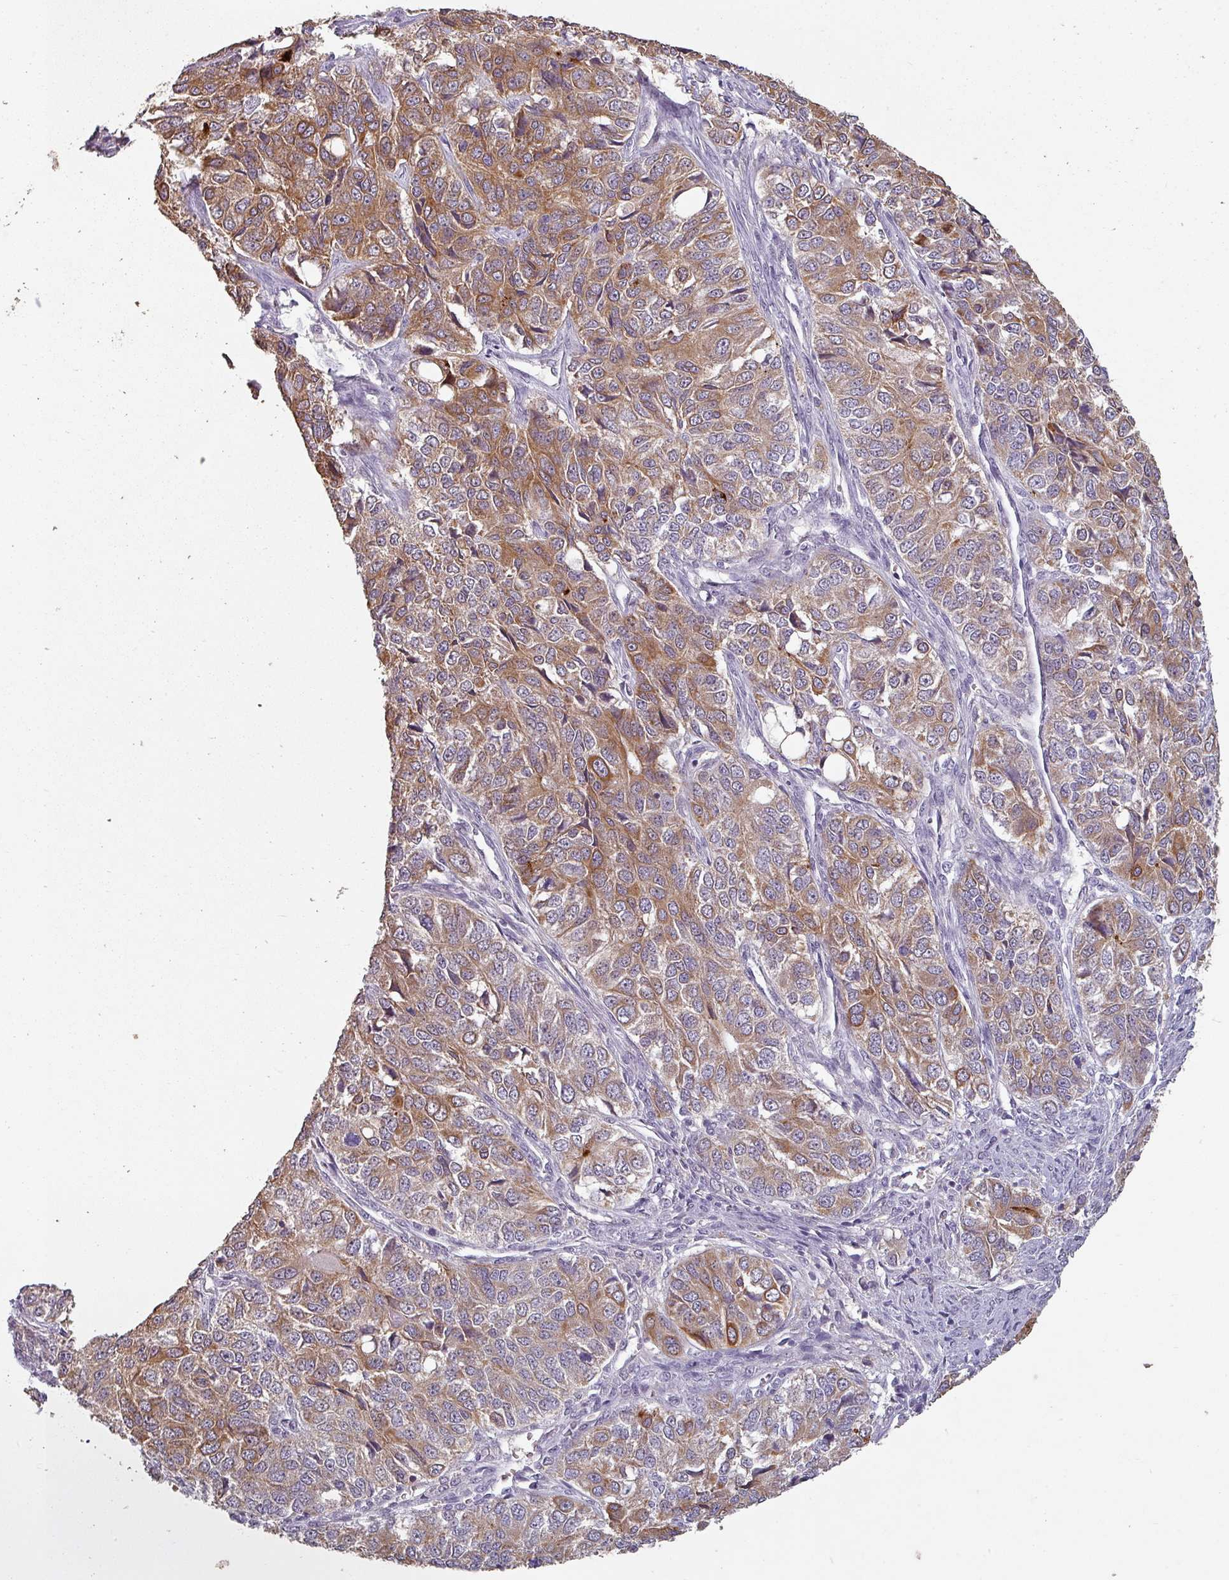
{"staining": {"intensity": "moderate", "quantity": ">75%", "location": "cytoplasmic/membranous"}, "tissue": "ovarian cancer", "cell_type": "Tumor cells", "image_type": "cancer", "snomed": [{"axis": "morphology", "description": "Carcinoma, endometroid"}, {"axis": "topography", "description": "Ovary"}], "caption": "A brown stain highlights moderate cytoplasmic/membranous staining of a protein in ovarian cancer tumor cells.", "gene": "LYPLA1", "patient": {"sex": "female", "age": 51}}